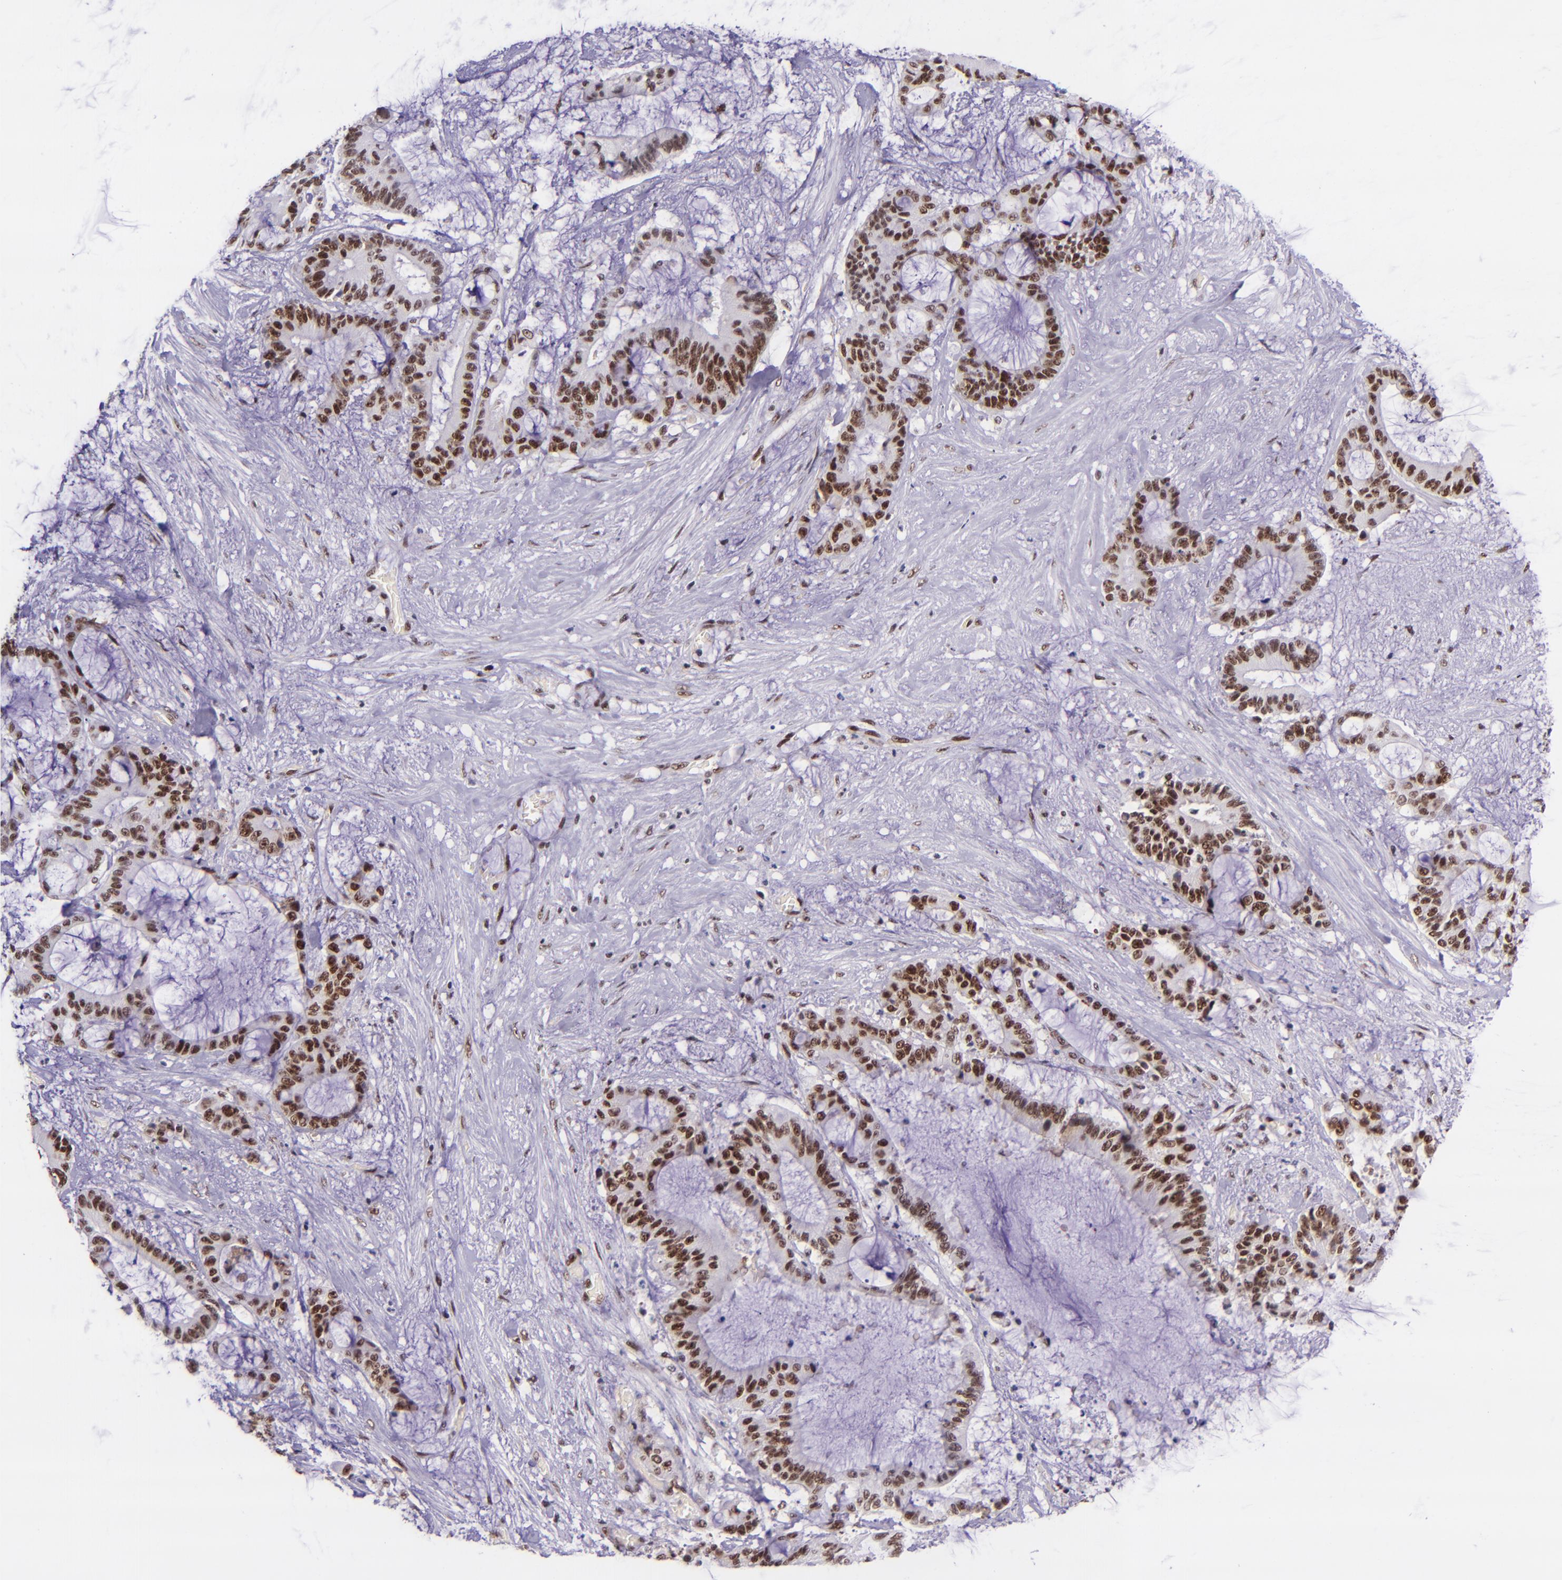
{"staining": {"intensity": "strong", "quantity": "25%-75%", "location": "nuclear"}, "tissue": "liver cancer", "cell_type": "Tumor cells", "image_type": "cancer", "snomed": [{"axis": "morphology", "description": "Cholangiocarcinoma"}, {"axis": "topography", "description": "Liver"}], "caption": "Cholangiocarcinoma (liver) was stained to show a protein in brown. There is high levels of strong nuclear positivity in about 25%-75% of tumor cells. Immunohistochemistry stains the protein of interest in brown and the nuclei are stained blue.", "gene": "GPKOW", "patient": {"sex": "female", "age": 73}}